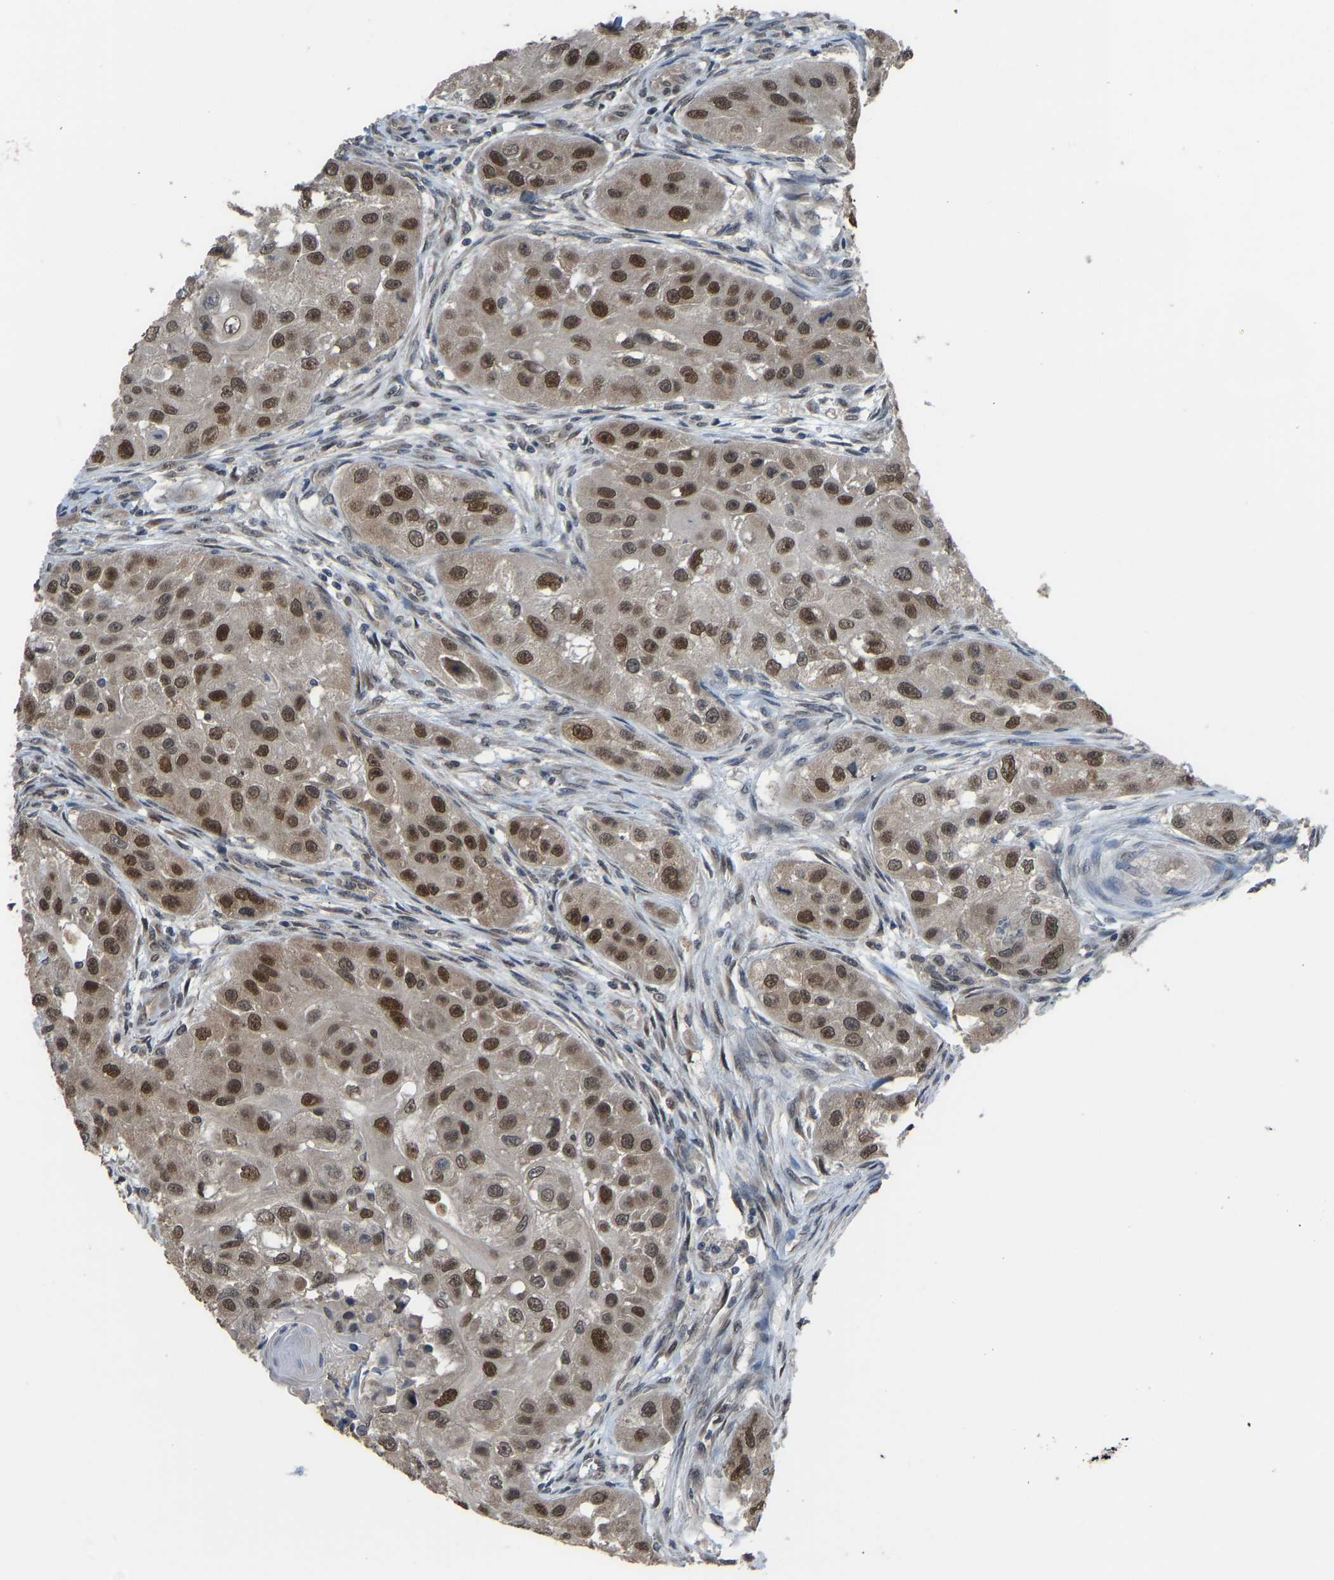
{"staining": {"intensity": "strong", "quantity": "25%-75%", "location": "nuclear"}, "tissue": "head and neck cancer", "cell_type": "Tumor cells", "image_type": "cancer", "snomed": [{"axis": "morphology", "description": "Normal tissue, NOS"}, {"axis": "morphology", "description": "Squamous cell carcinoma, NOS"}, {"axis": "topography", "description": "Skeletal muscle"}, {"axis": "topography", "description": "Head-Neck"}], "caption": "Human squamous cell carcinoma (head and neck) stained for a protein (brown) reveals strong nuclear positive expression in approximately 25%-75% of tumor cells.", "gene": "KPNA6", "patient": {"sex": "male", "age": 51}}